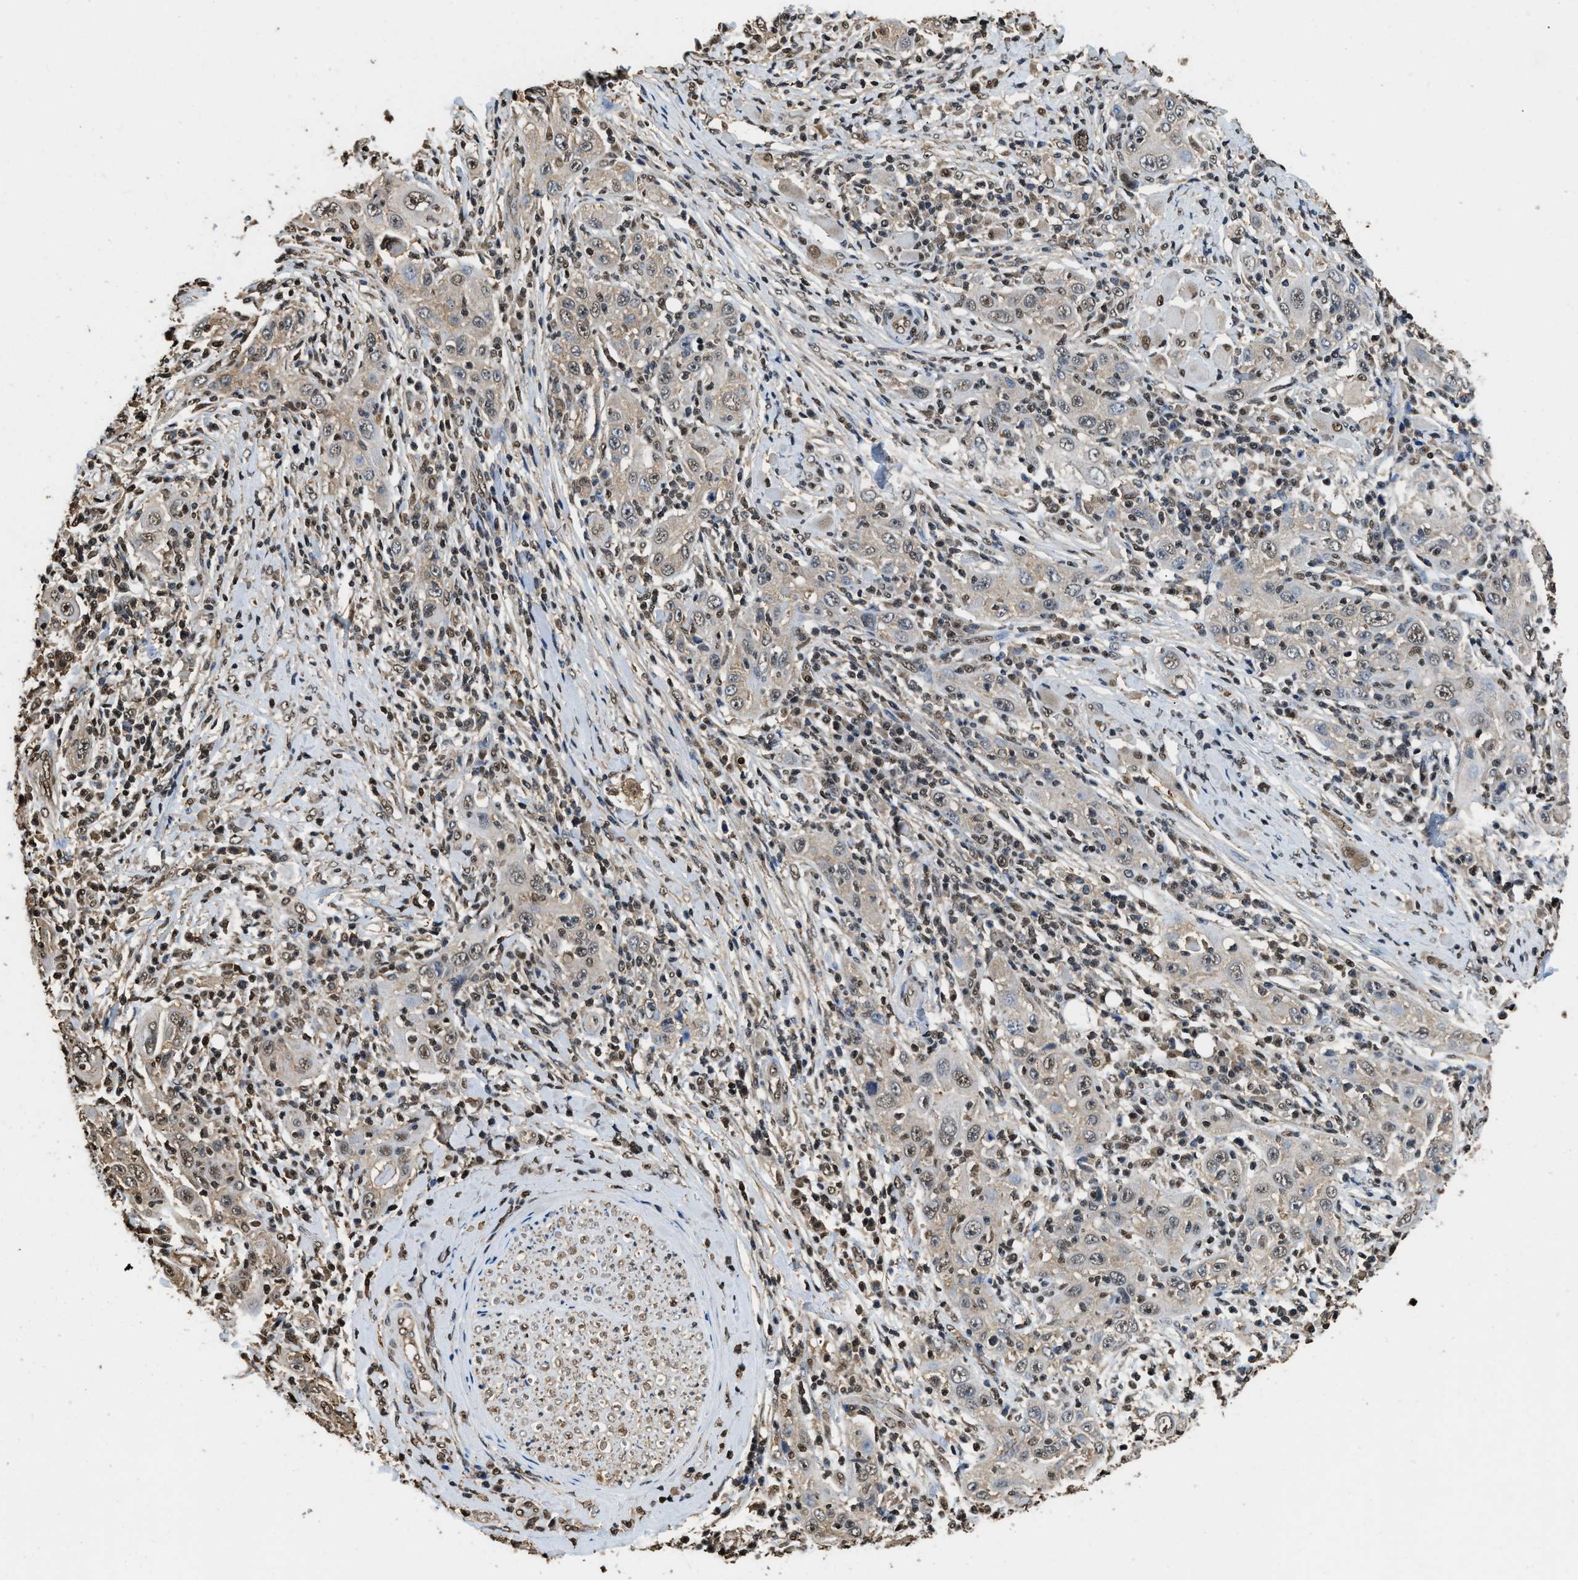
{"staining": {"intensity": "weak", "quantity": "25%-75%", "location": "cytoplasmic/membranous"}, "tissue": "skin cancer", "cell_type": "Tumor cells", "image_type": "cancer", "snomed": [{"axis": "morphology", "description": "Squamous cell carcinoma, NOS"}, {"axis": "topography", "description": "Skin"}], "caption": "The photomicrograph demonstrates staining of skin squamous cell carcinoma, revealing weak cytoplasmic/membranous protein positivity (brown color) within tumor cells.", "gene": "GAPDH", "patient": {"sex": "female", "age": 88}}